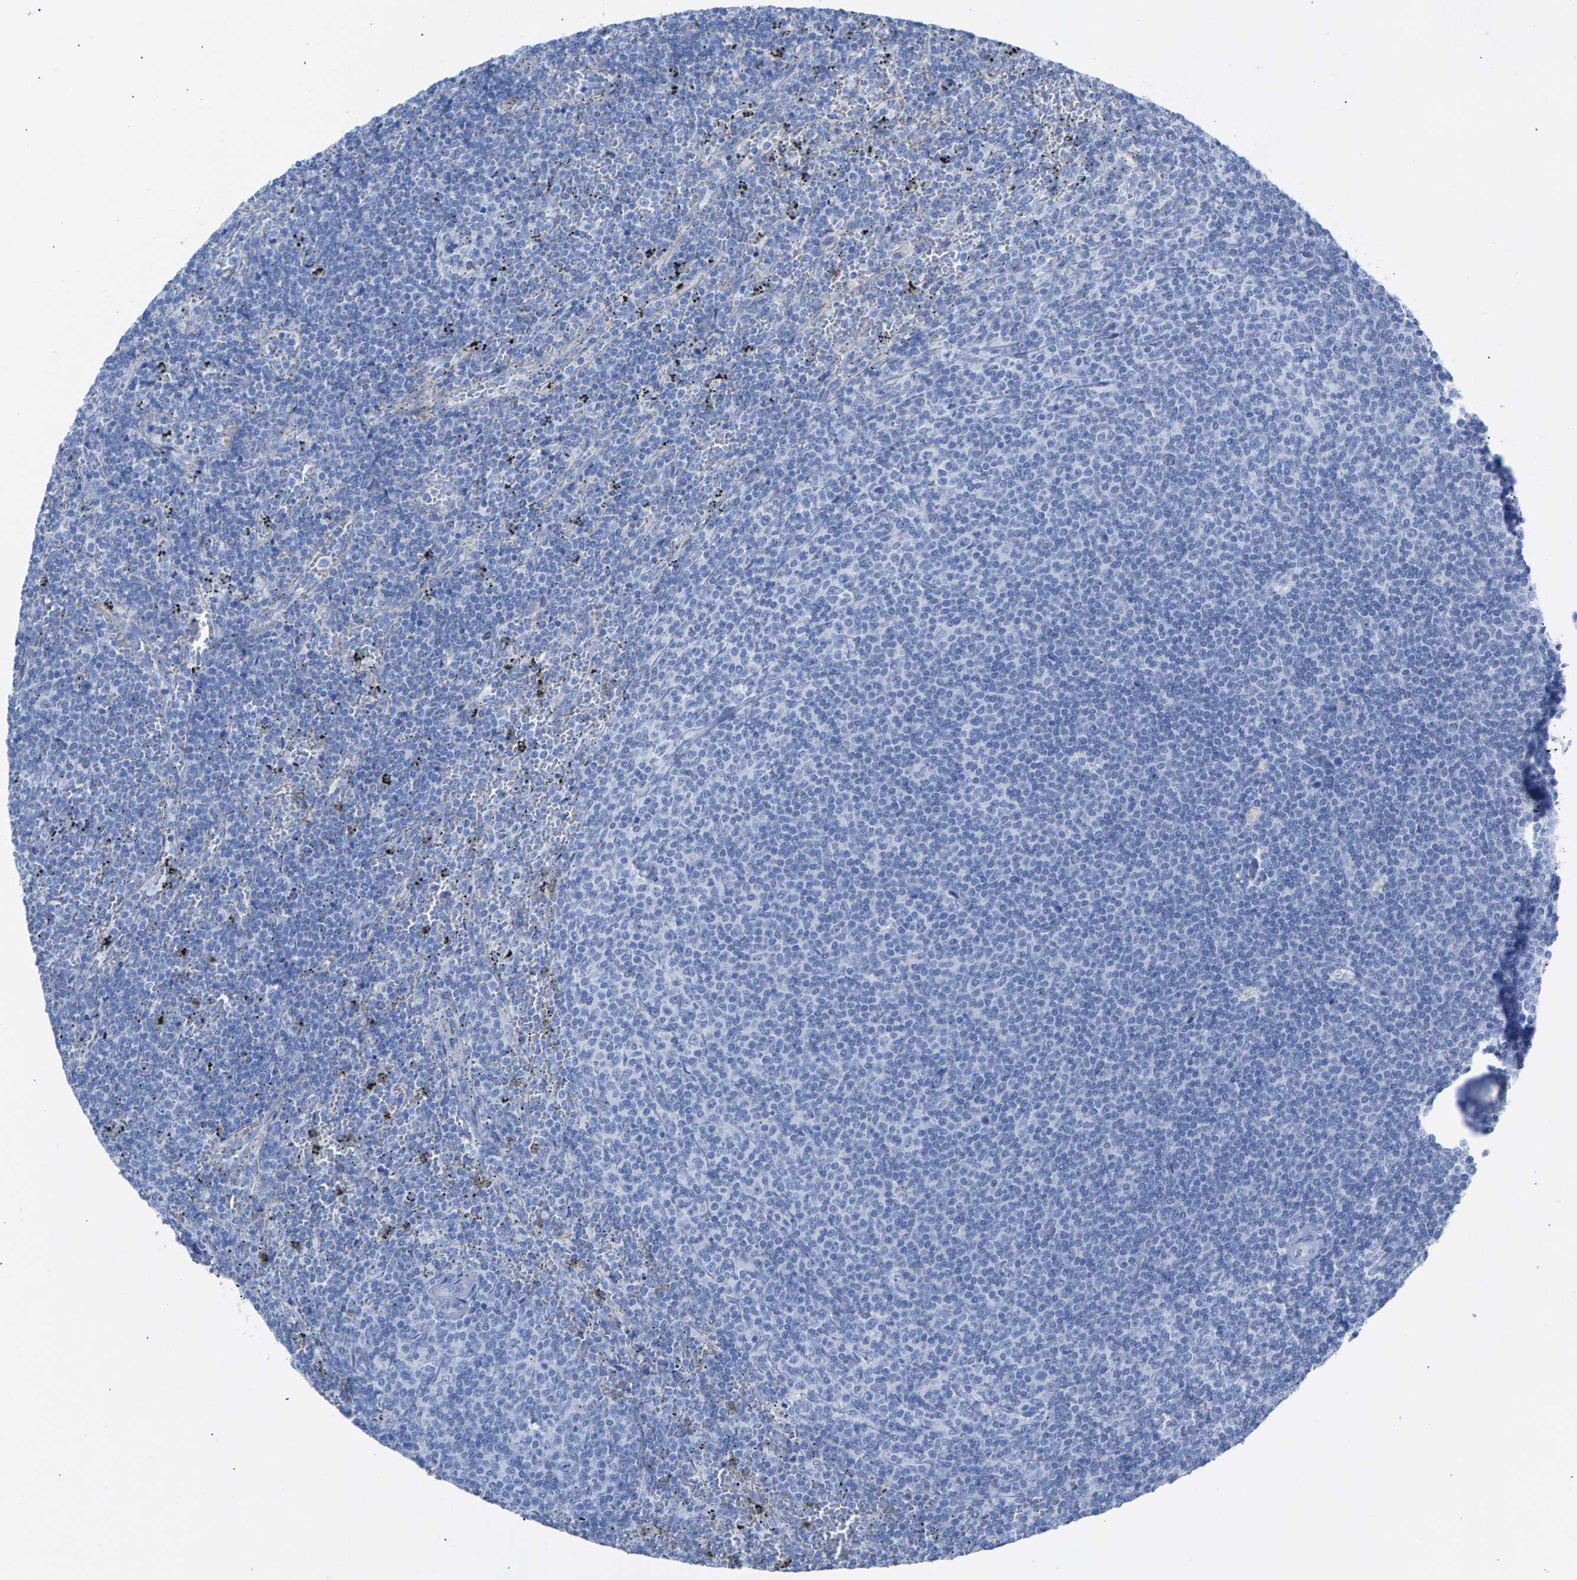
{"staining": {"intensity": "negative", "quantity": "none", "location": "none"}, "tissue": "lymphoma", "cell_type": "Tumor cells", "image_type": "cancer", "snomed": [{"axis": "morphology", "description": "Malignant lymphoma, non-Hodgkin's type, Low grade"}, {"axis": "topography", "description": "Spleen"}], "caption": "There is no significant staining in tumor cells of malignant lymphoma, non-Hodgkin's type (low-grade). (Immunohistochemistry, brightfield microscopy, high magnification).", "gene": "CPA1", "patient": {"sex": "female", "age": 50}}